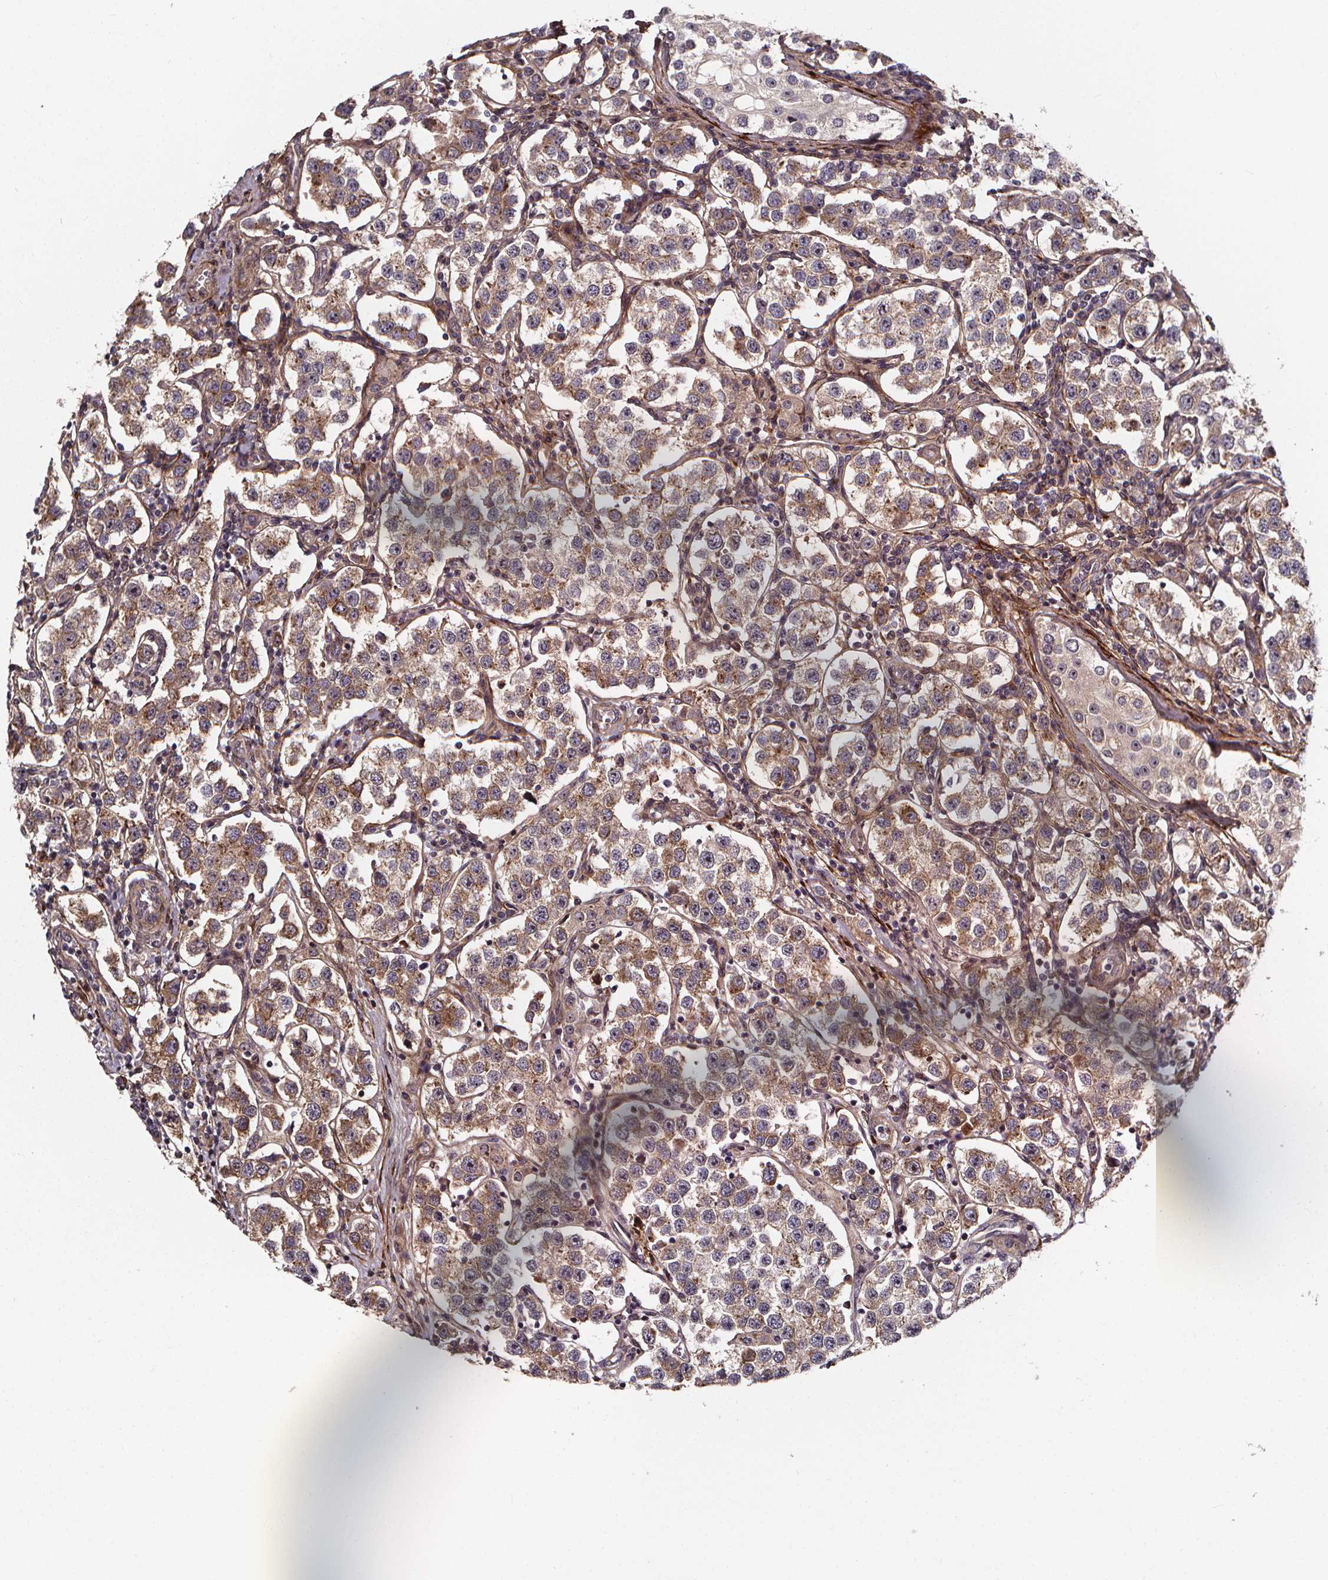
{"staining": {"intensity": "moderate", "quantity": ">75%", "location": "cytoplasmic/membranous"}, "tissue": "testis cancer", "cell_type": "Tumor cells", "image_type": "cancer", "snomed": [{"axis": "morphology", "description": "Seminoma, NOS"}, {"axis": "topography", "description": "Testis"}], "caption": "High-power microscopy captured an immunohistochemistry (IHC) histopathology image of testis cancer, revealing moderate cytoplasmic/membranous staining in approximately >75% of tumor cells. The staining was performed using DAB to visualize the protein expression in brown, while the nuclei were stained in blue with hematoxylin (Magnification: 20x).", "gene": "AEBP1", "patient": {"sex": "male", "age": 37}}